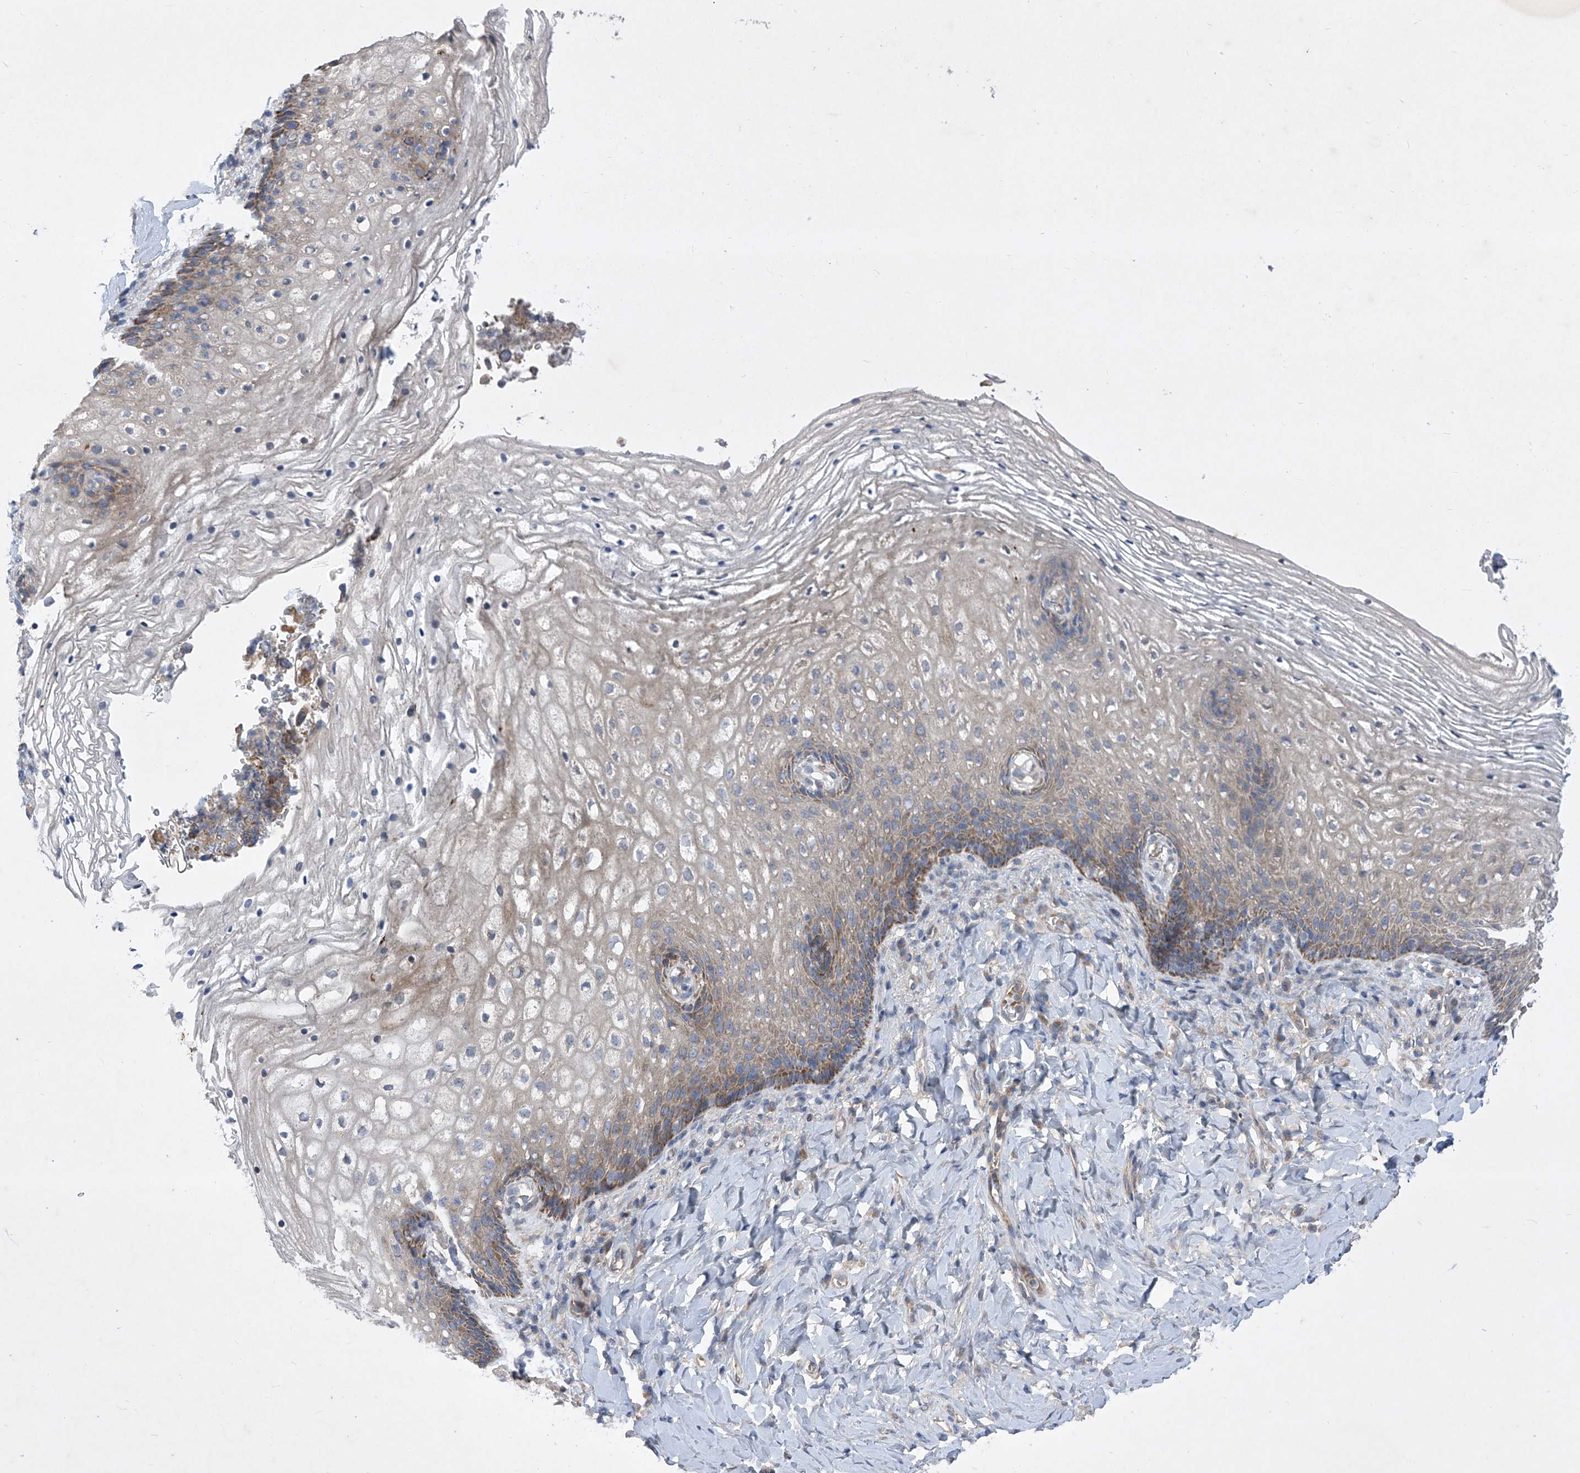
{"staining": {"intensity": "moderate", "quantity": "<25%", "location": "cytoplasmic/membranous"}, "tissue": "vagina", "cell_type": "Squamous epithelial cells", "image_type": "normal", "snomed": [{"axis": "morphology", "description": "Normal tissue, NOS"}, {"axis": "topography", "description": "Vagina"}], "caption": "Immunohistochemical staining of normal human vagina shows moderate cytoplasmic/membranous protein expression in about <25% of squamous epithelial cells.", "gene": "COQ3", "patient": {"sex": "female", "age": 60}}